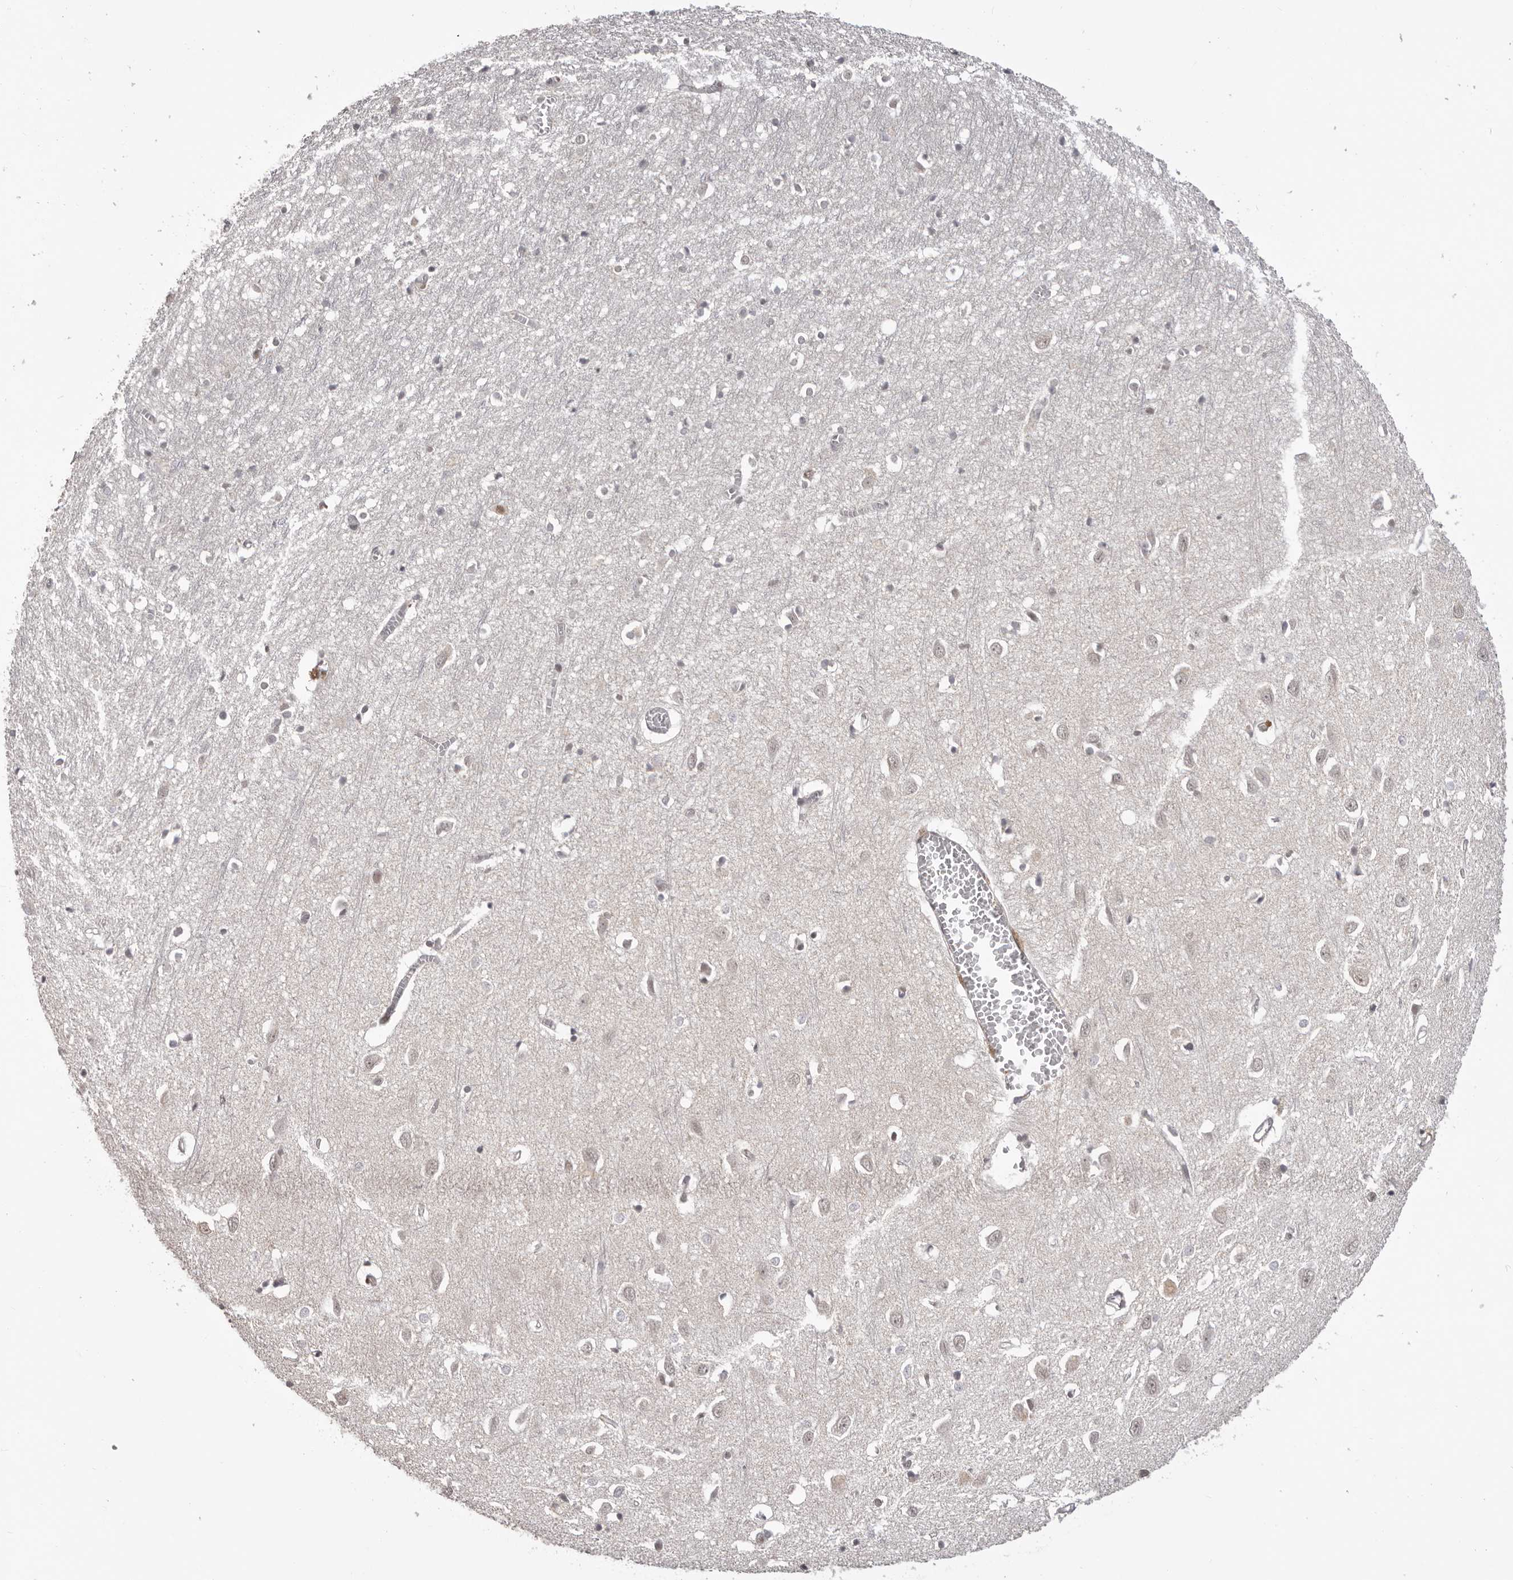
{"staining": {"intensity": "negative", "quantity": "none", "location": "none"}, "tissue": "cerebral cortex", "cell_type": "Endothelial cells", "image_type": "normal", "snomed": [{"axis": "morphology", "description": "Normal tissue, NOS"}, {"axis": "topography", "description": "Cerebral cortex"}], "caption": "This photomicrograph is of unremarkable cerebral cortex stained with immunohistochemistry (IHC) to label a protein in brown with the nuclei are counter-stained blue. There is no expression in endothelial cells.", "gene": "RNF2", "patient": {"sex": "female", "age": 64}}